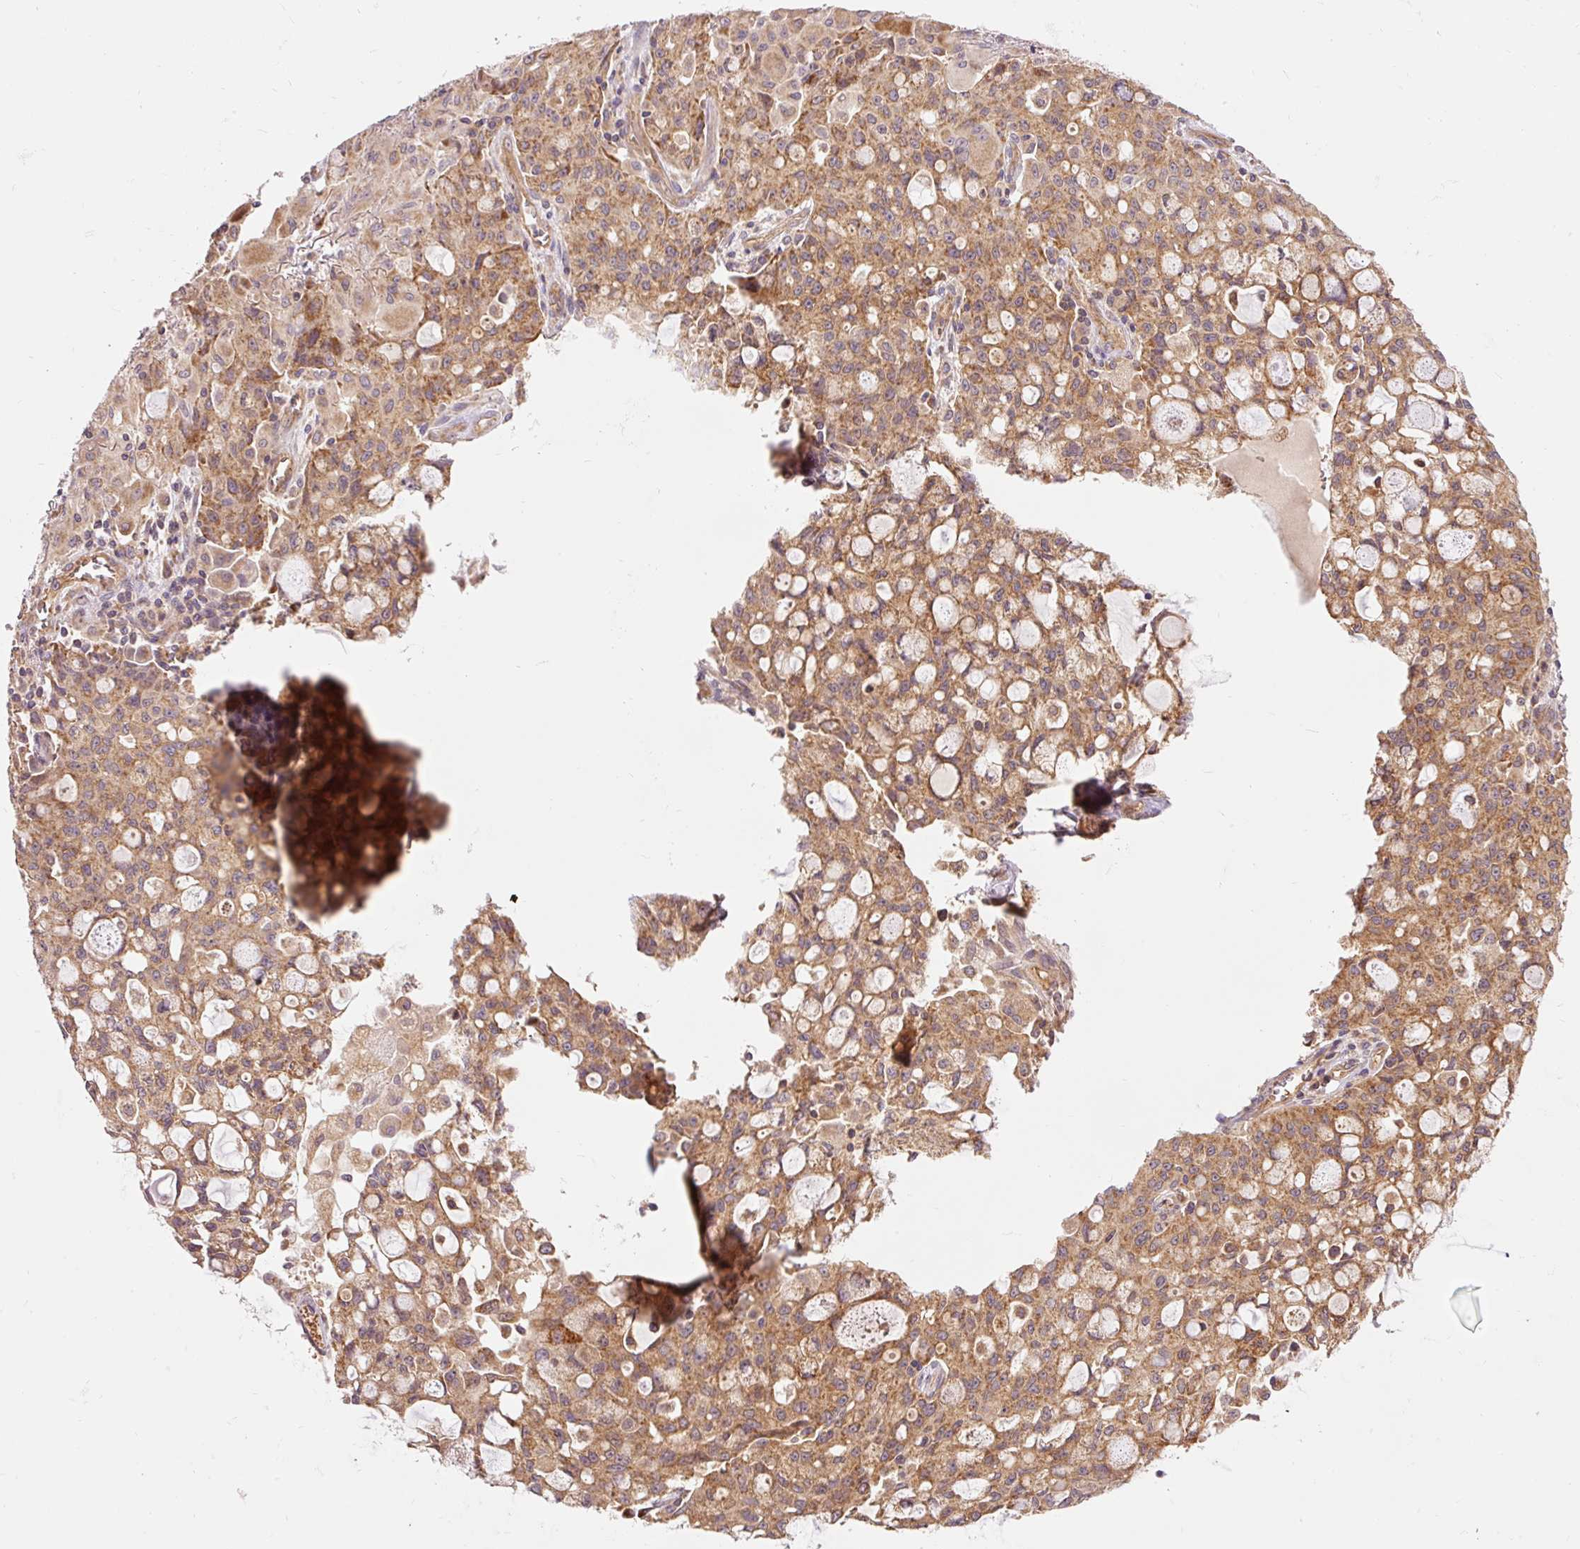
{"staining": {"intensity": "moderate", "quantity": ">75%", "location": "cytoplasmic/membranous"}, "tissue": "lung cancer", "cell_type": "Tumor cells", "image_type": "cancer", "snomed": [{"axis": "morphology", "description": "Adenocarcinoma, NOS"}, {"axis": "topography", "description": "Lung"}], "caption": "Protein analysis of adenocarcinoma (lung) tissue displays moderate cytoplasmic/membranous positivity in about >75% of tumor cells. (DAB (3,3'-diaminobenzidine) = brown stain, brightfield microscopy at high magnification).", "gene": "ADCY4", "patient": {"sex": "female", "age": 44}}